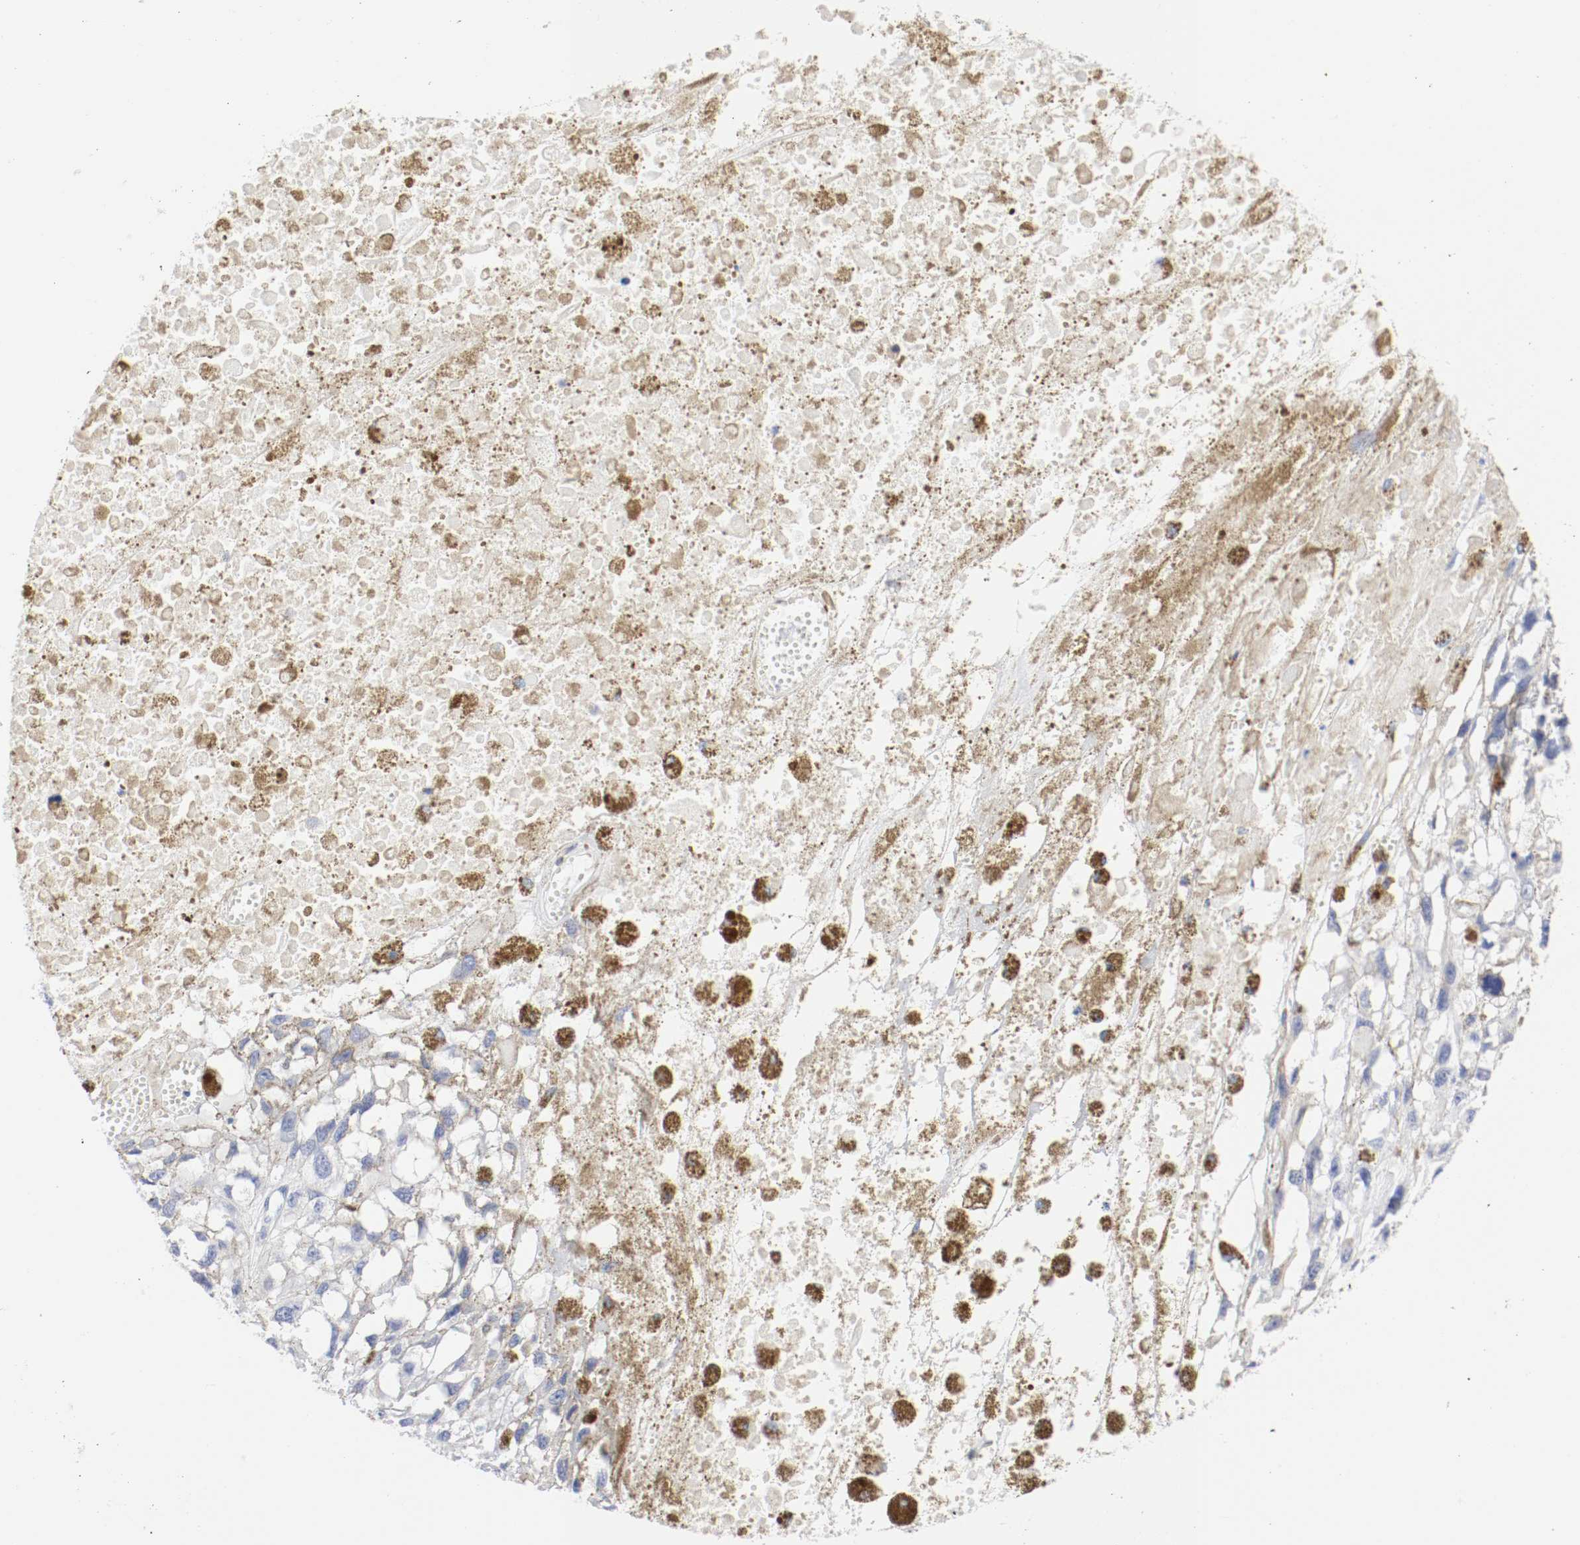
{"staining": {"intensity": "negative", "quantity": "none", "location": "none"}, "tissue": "melanoma", "cell_type": "Tumor cells", "image_type": "cancer", "snomed": [{"axis": "morphology", "description": "Malignant melanoma, Metastatic site"}, {"axis": "topography", "description": "Lymph node"}], "caption": "High magnification brightfield microscopy of melanoma stained with DAB (3,3'-diaminobenzidine) (brown) and counterstained with hematoxylin (blue): tumor cells show no significant staining. (Brightfield microscopy of DAB (3,3'-diaminobenzidine) immunohistochemistry (IHC) at high magnification).", "gene": "GAD1", "patient": {"sex": "male", "age": 59}}